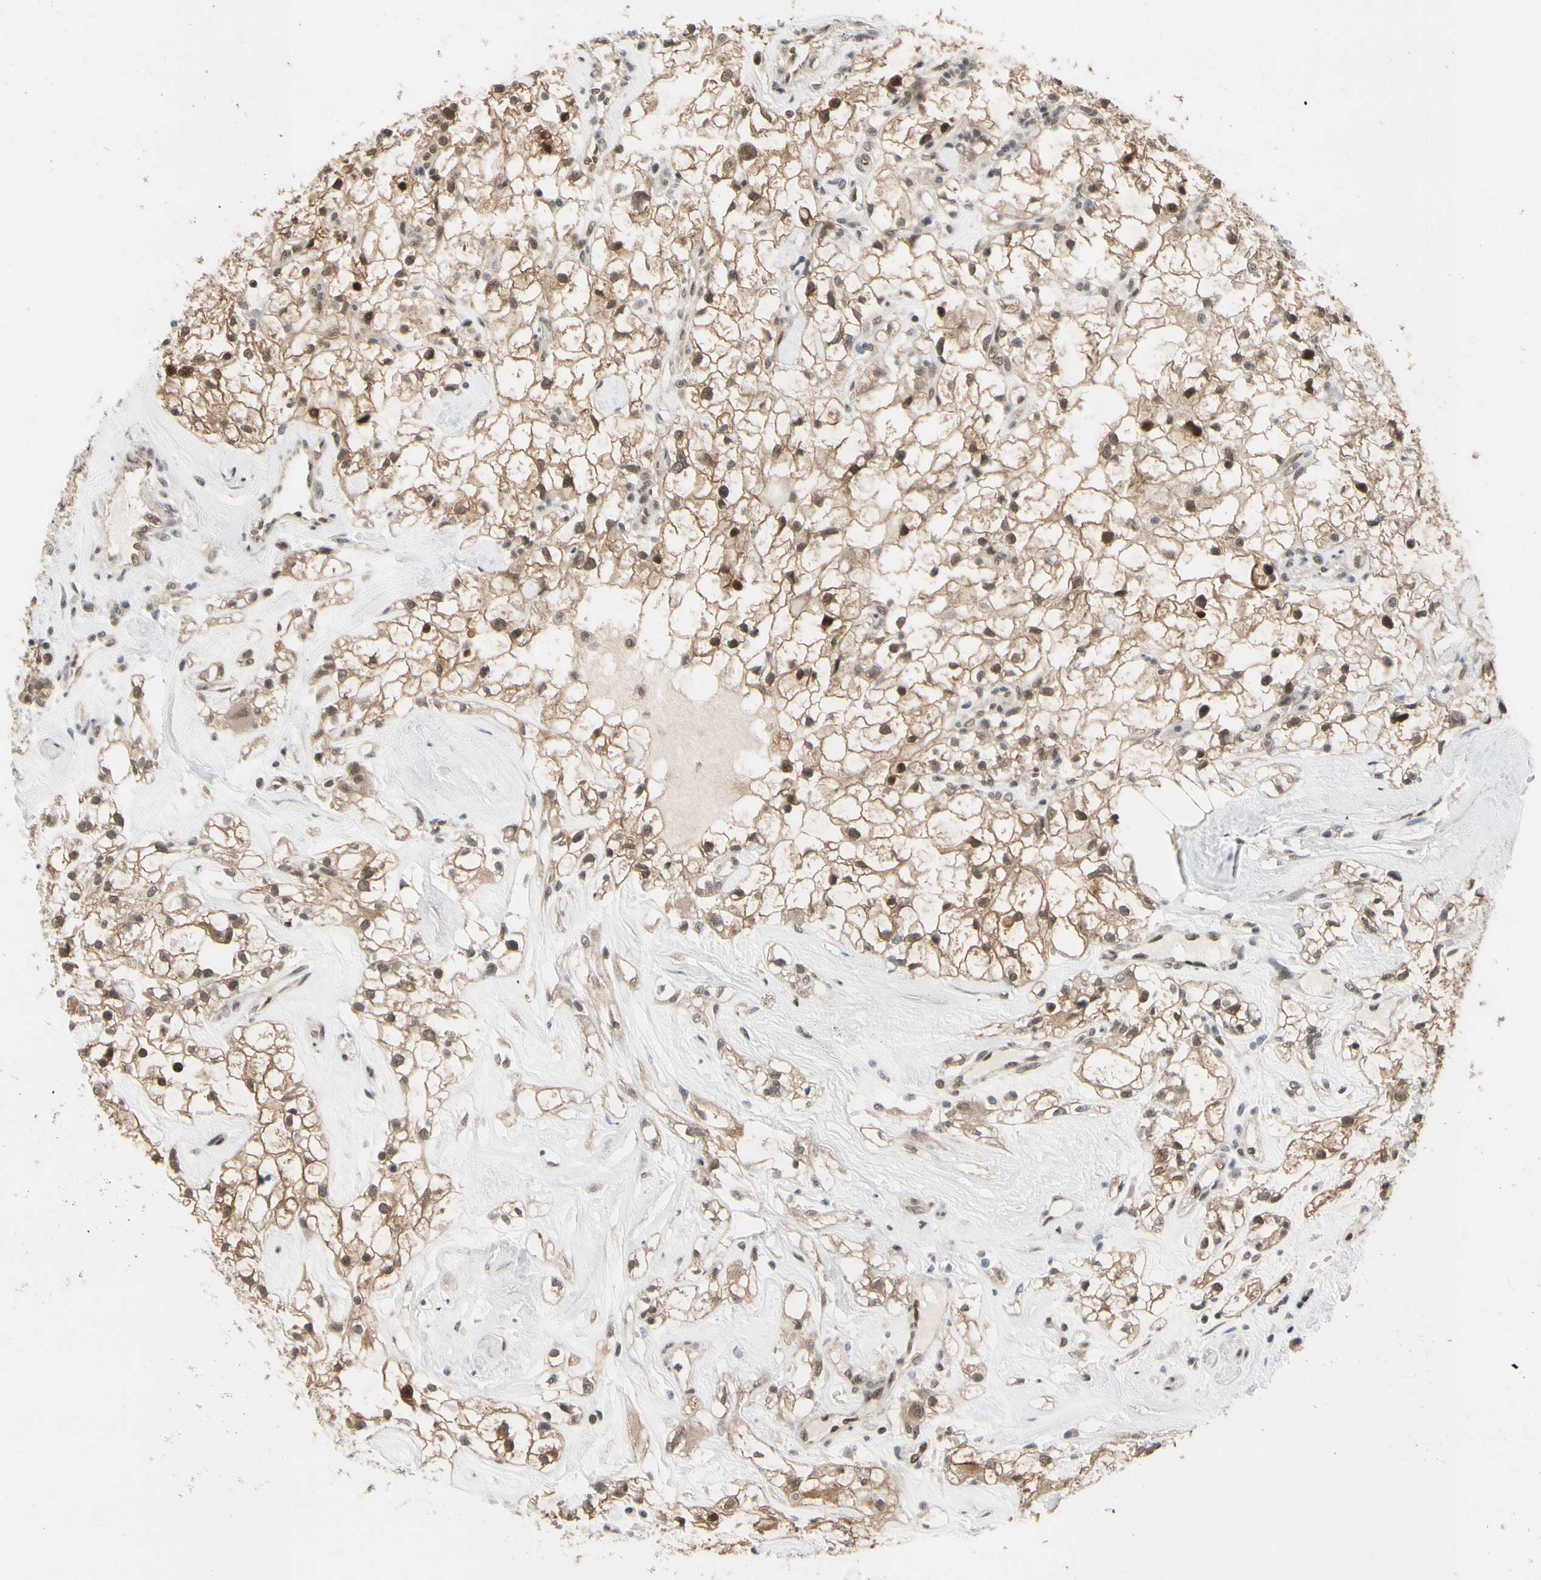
{"staining": {"intensity": "moderate", "quantity": ">75%", "location": "cytoplasmic/membranous,nuclear"}, "tissue": "renal cancer", "cell_type": "Tumor cells", "image_type": "cancer", "snomed": [{"axis": "morphology", "description": "Adenocarcinoma, NOS"}, {"axis": "topography", "description": "Kidney"}], "caption": "A brown stain shows moderate cytoplasmic/membranous and nuclear staining of a protein in renal adenocarcinoma tumor cells.", "gene": "TAF4", "patient": {"sex": "female", "age": 60}}